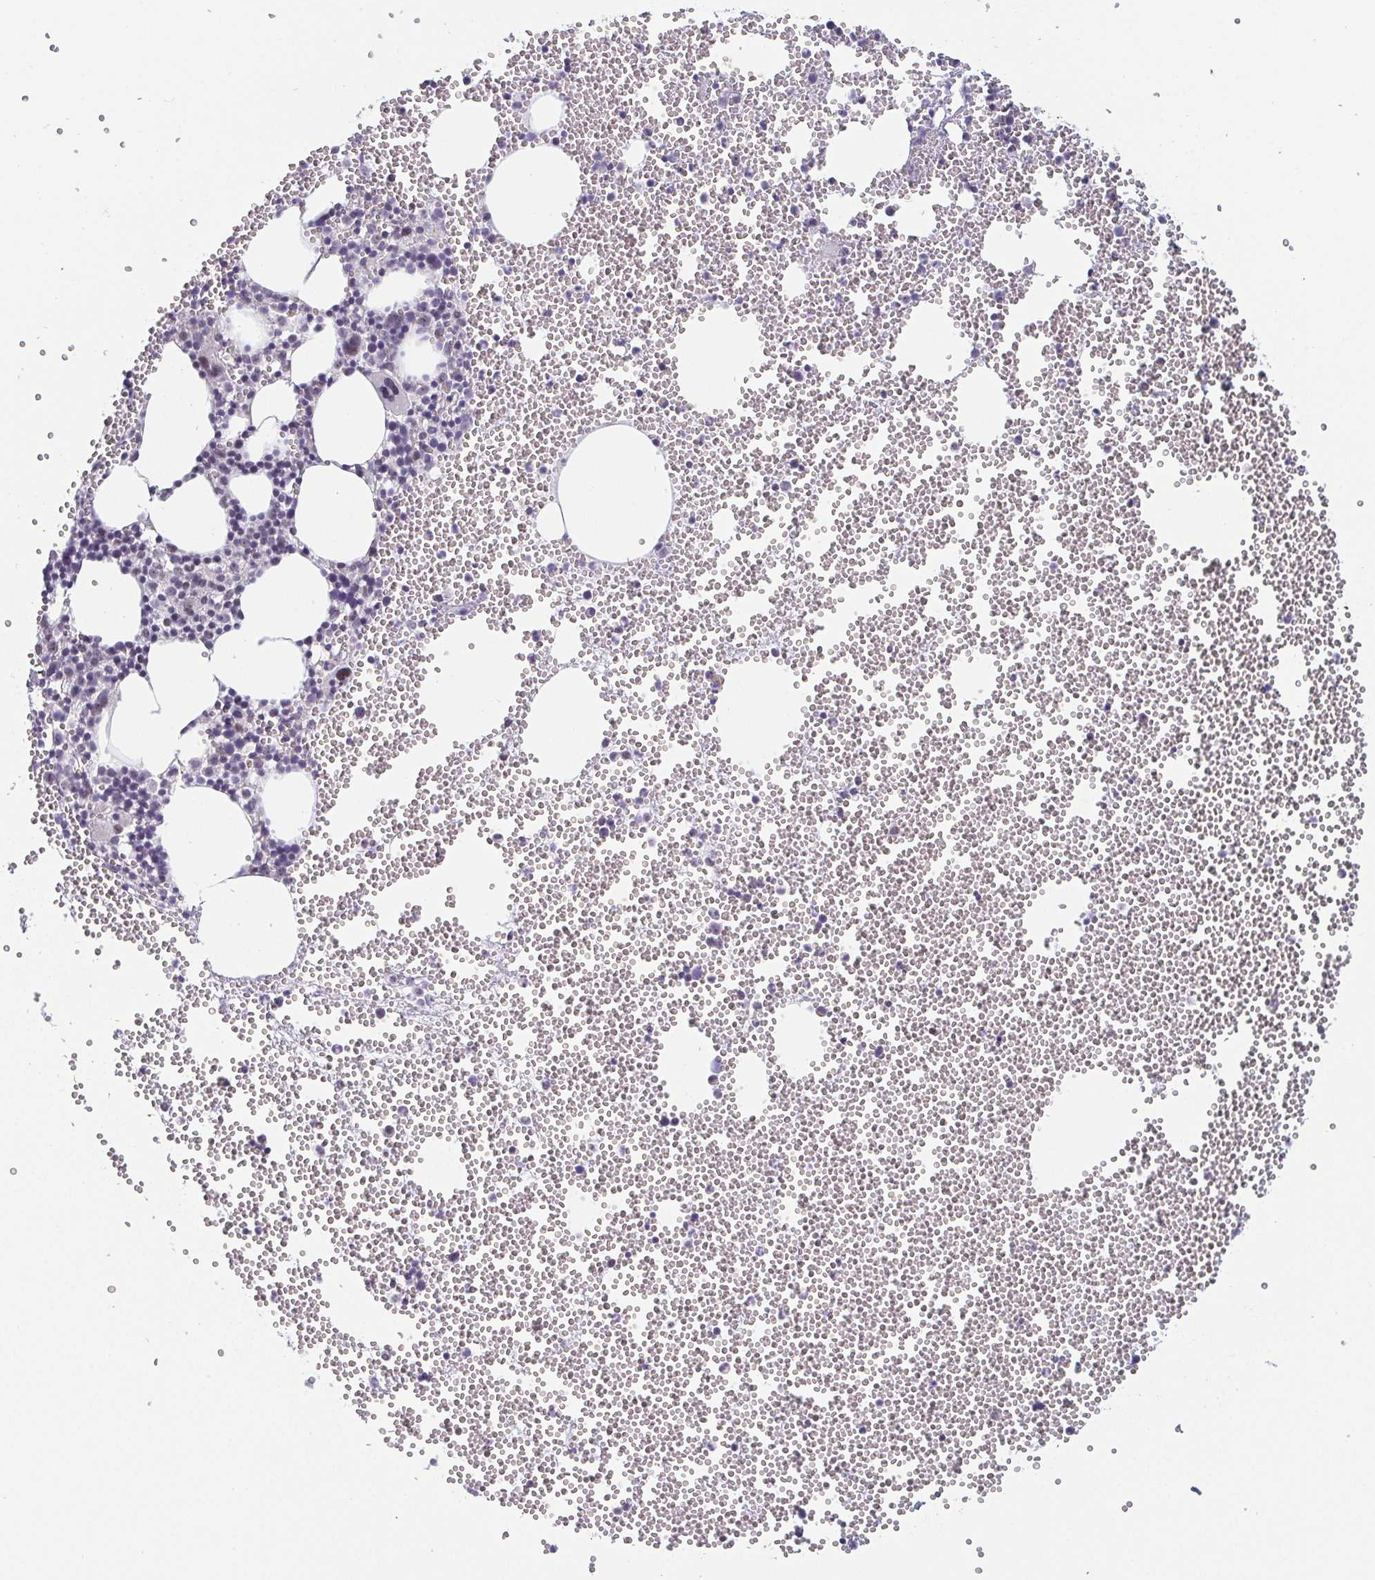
{"staining": {"intensity": "weak", "quantity": "<25%", "location": "nuclear"}, "tissue": "bone marrow", "cell_type": "Hematopoietic cells", "image_type": "normal", "snomed": [{"axis": "morphology", "description": "Normal tissue, NOS"}, {"axis": "topography", "description": "Bone marrow"}], "caption": "A histopathology image of human bone marrow is negative for staining in hematopoietic cells. (IHC, brightfield microscopy, high magnification).", "gene": "EXOSC7", "patient": {"sex": "female", "age": 80}}